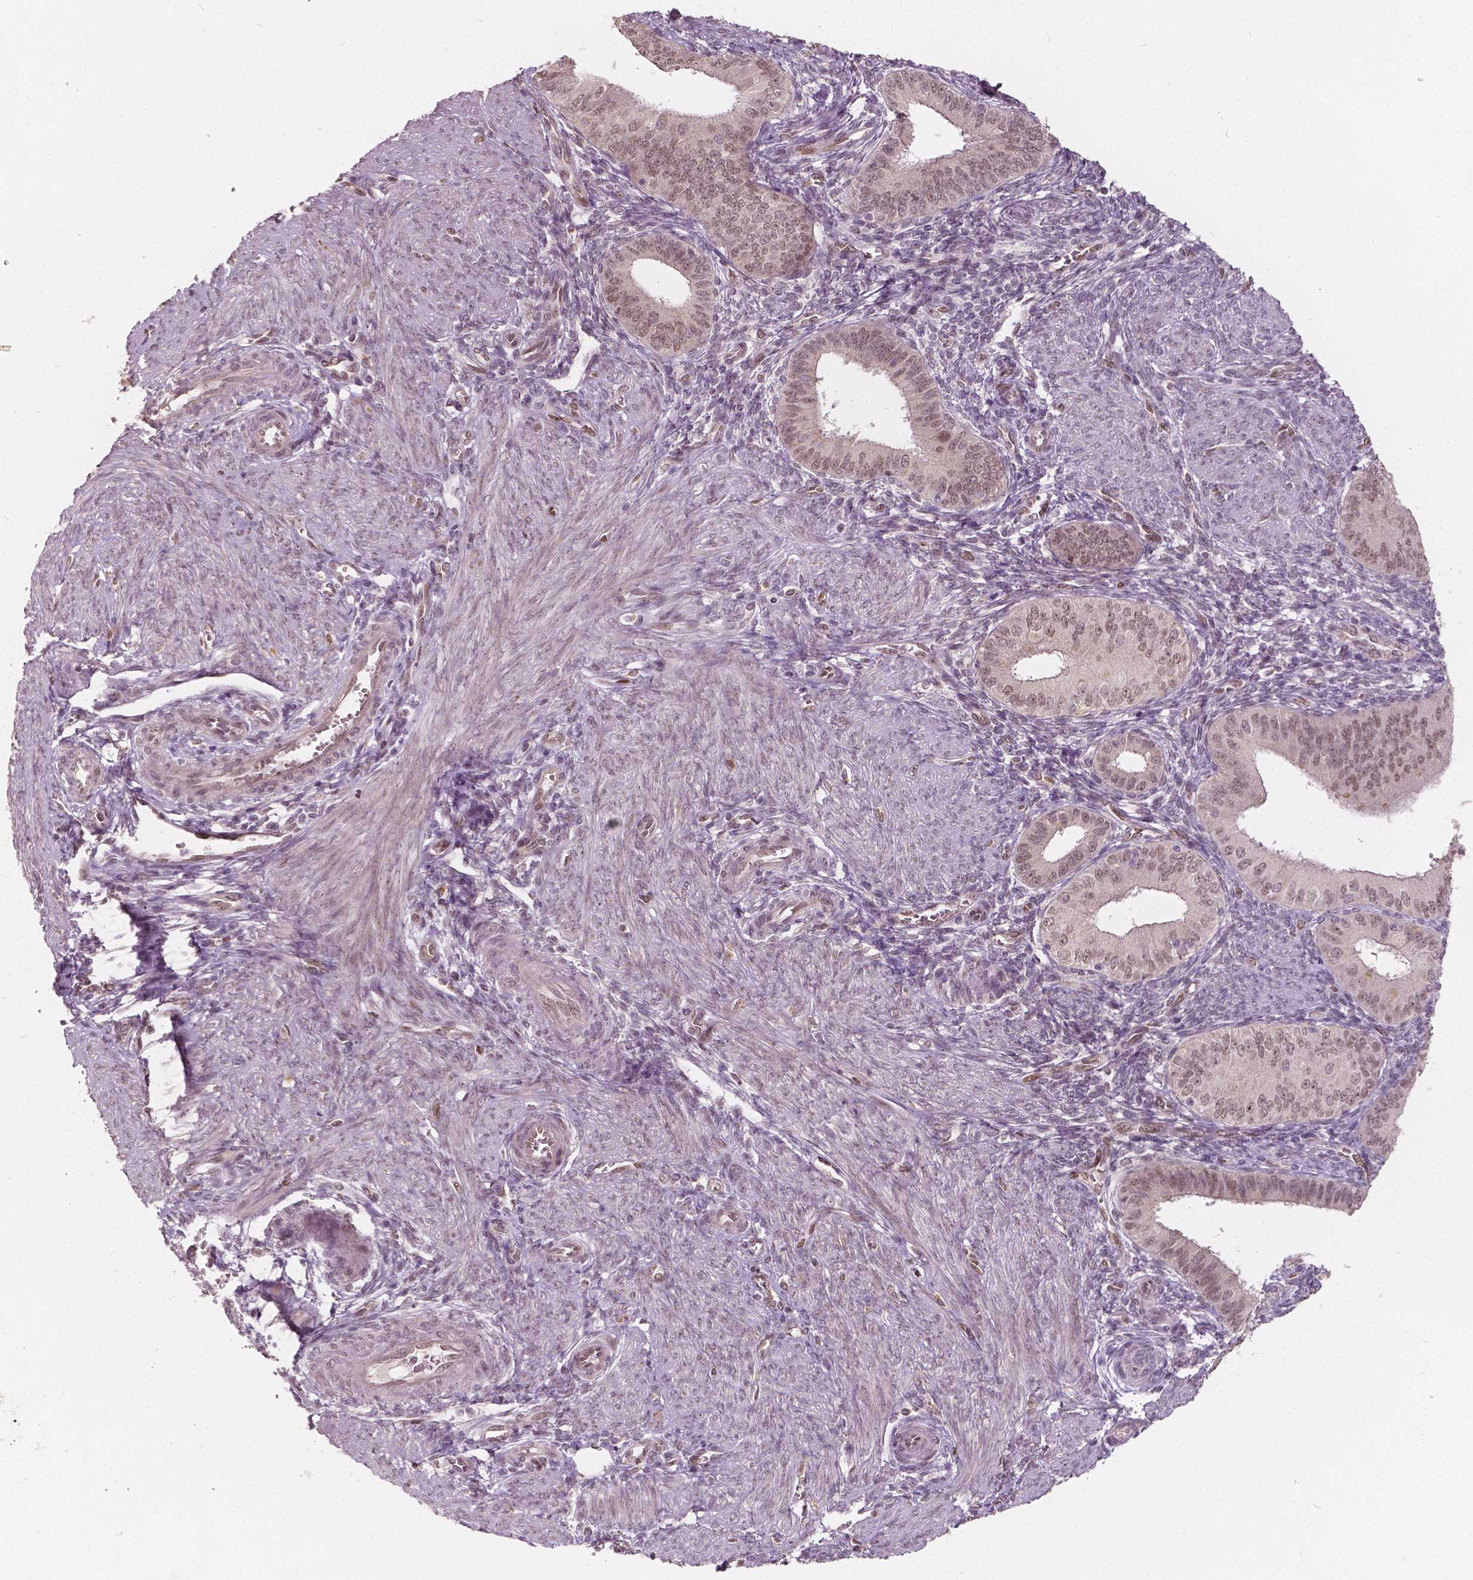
{"staining": {"intensity": "negative", "quantity": "none", "location": "none"}, "tissue": "endometrium", "cell_type": "Cells in endometrial stroma", "image_type": "normal", "snomed": [{"axis": "morphology", "description": "Normal tissue, NOS"}, {"axis": "topography", "description": "Endometrium"}], "caption": "Protein analysis of benign endometrium reveals no significant expression in cells in endometrial stroma. Brightfield microscopy of immunohistochemistry stained with DAB (3,3'-diaminobenzidine) (brown) and hematoxylin (blue), captured at high magnification.", "gene": "HMBOX1", "patient": {"sex": "female", "age": 39}}